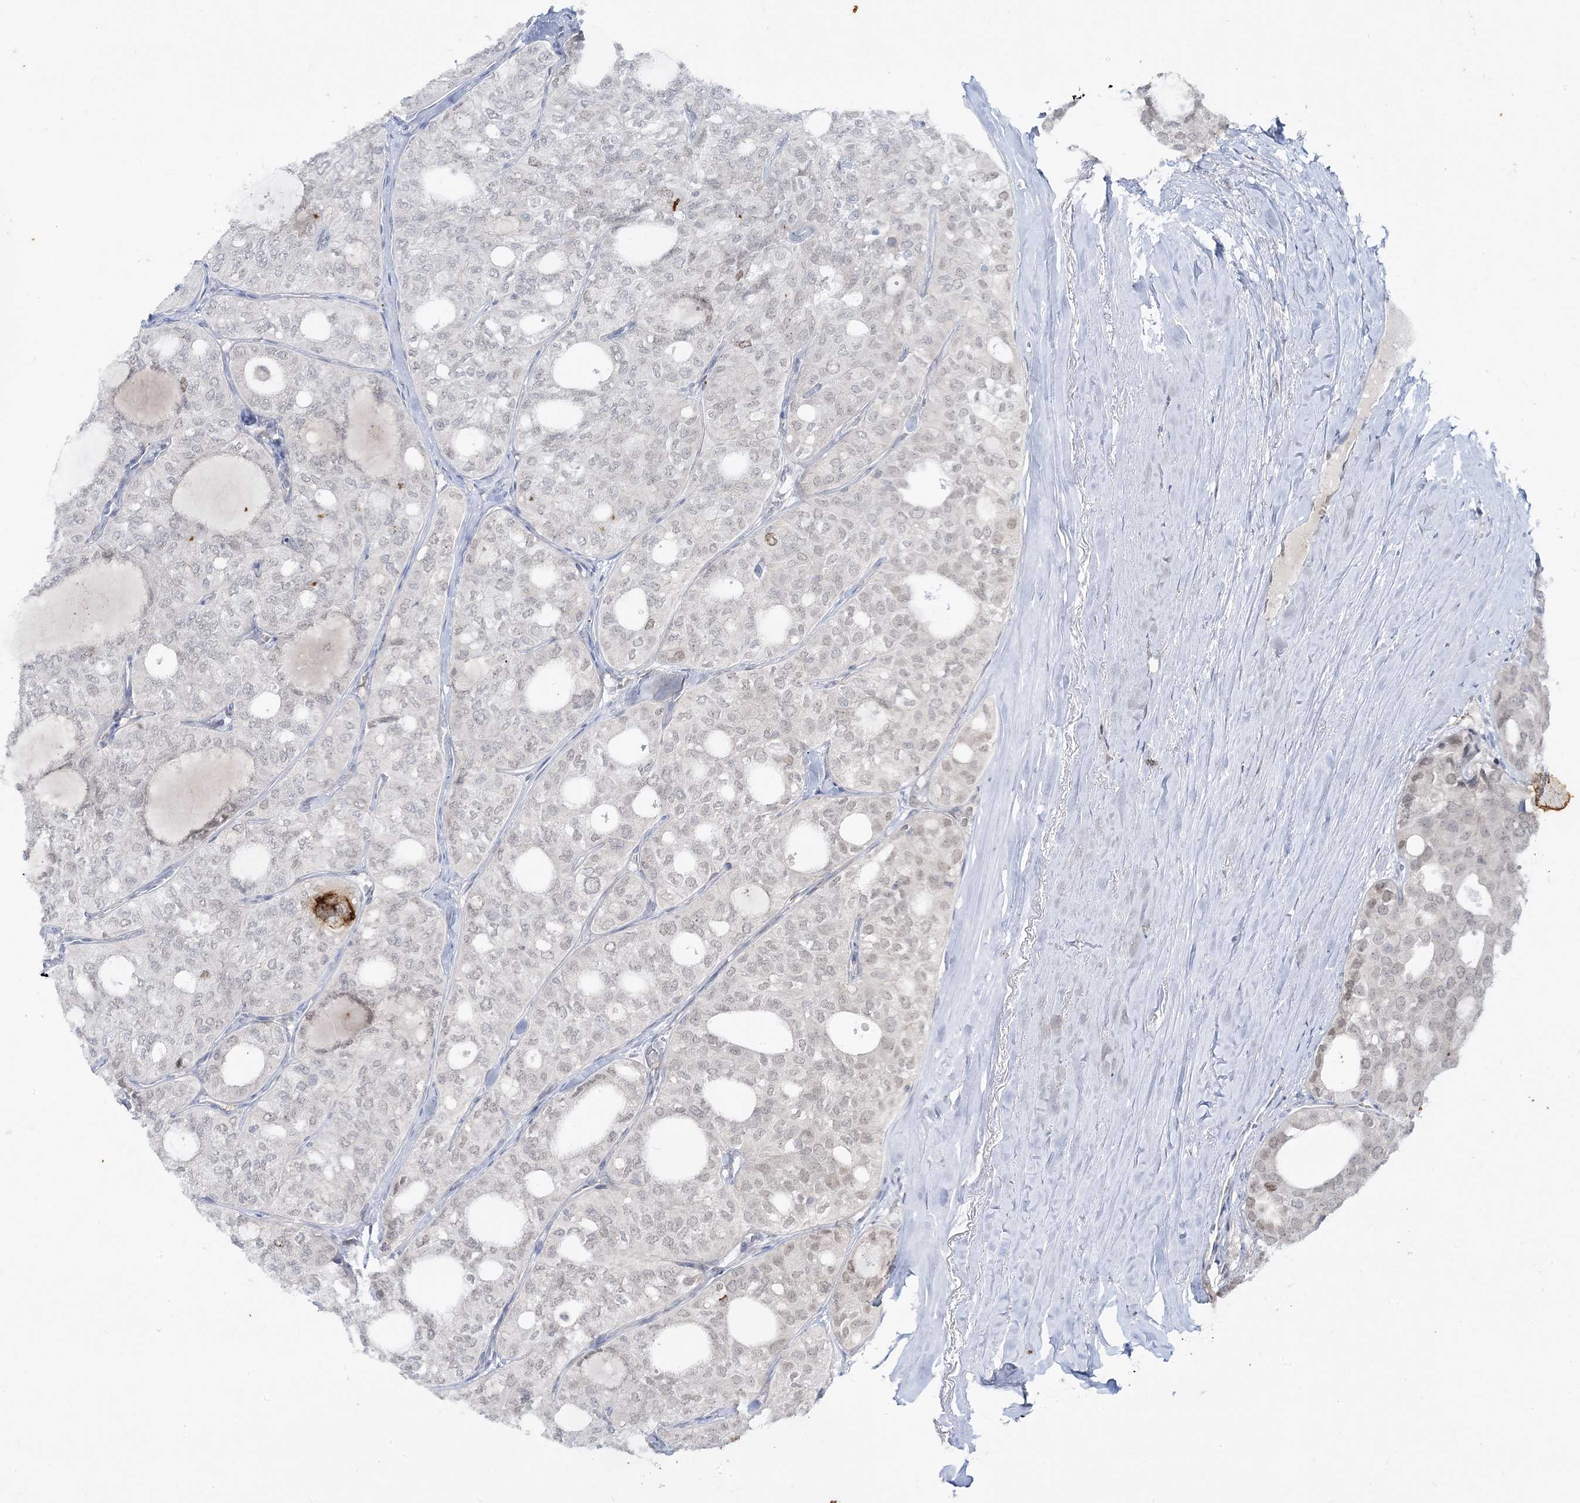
{"staining": {"intensity": "weak", "quantity": "25%-75%", "location": "nuclear"}, "tissue": "thyroid cancer", "cell_type": "Tumor cells", "image_type": "cancer", "snomed": [{"axis": "morphology", "description": "Follicular adenoma carcinoma, NOS"}, {"axis": "topography", "description": "Thyroid gland"}], "caption": "Thyroid cancer stained with DAB (3,3'-diaminobenzidine) immunohistochemistry (IHC) reveals low levels of weak nuclear staining in about 25%-75% of tumor cells.", "gene": "LEXM", "patient": {"sex": "male", "age": 75}}